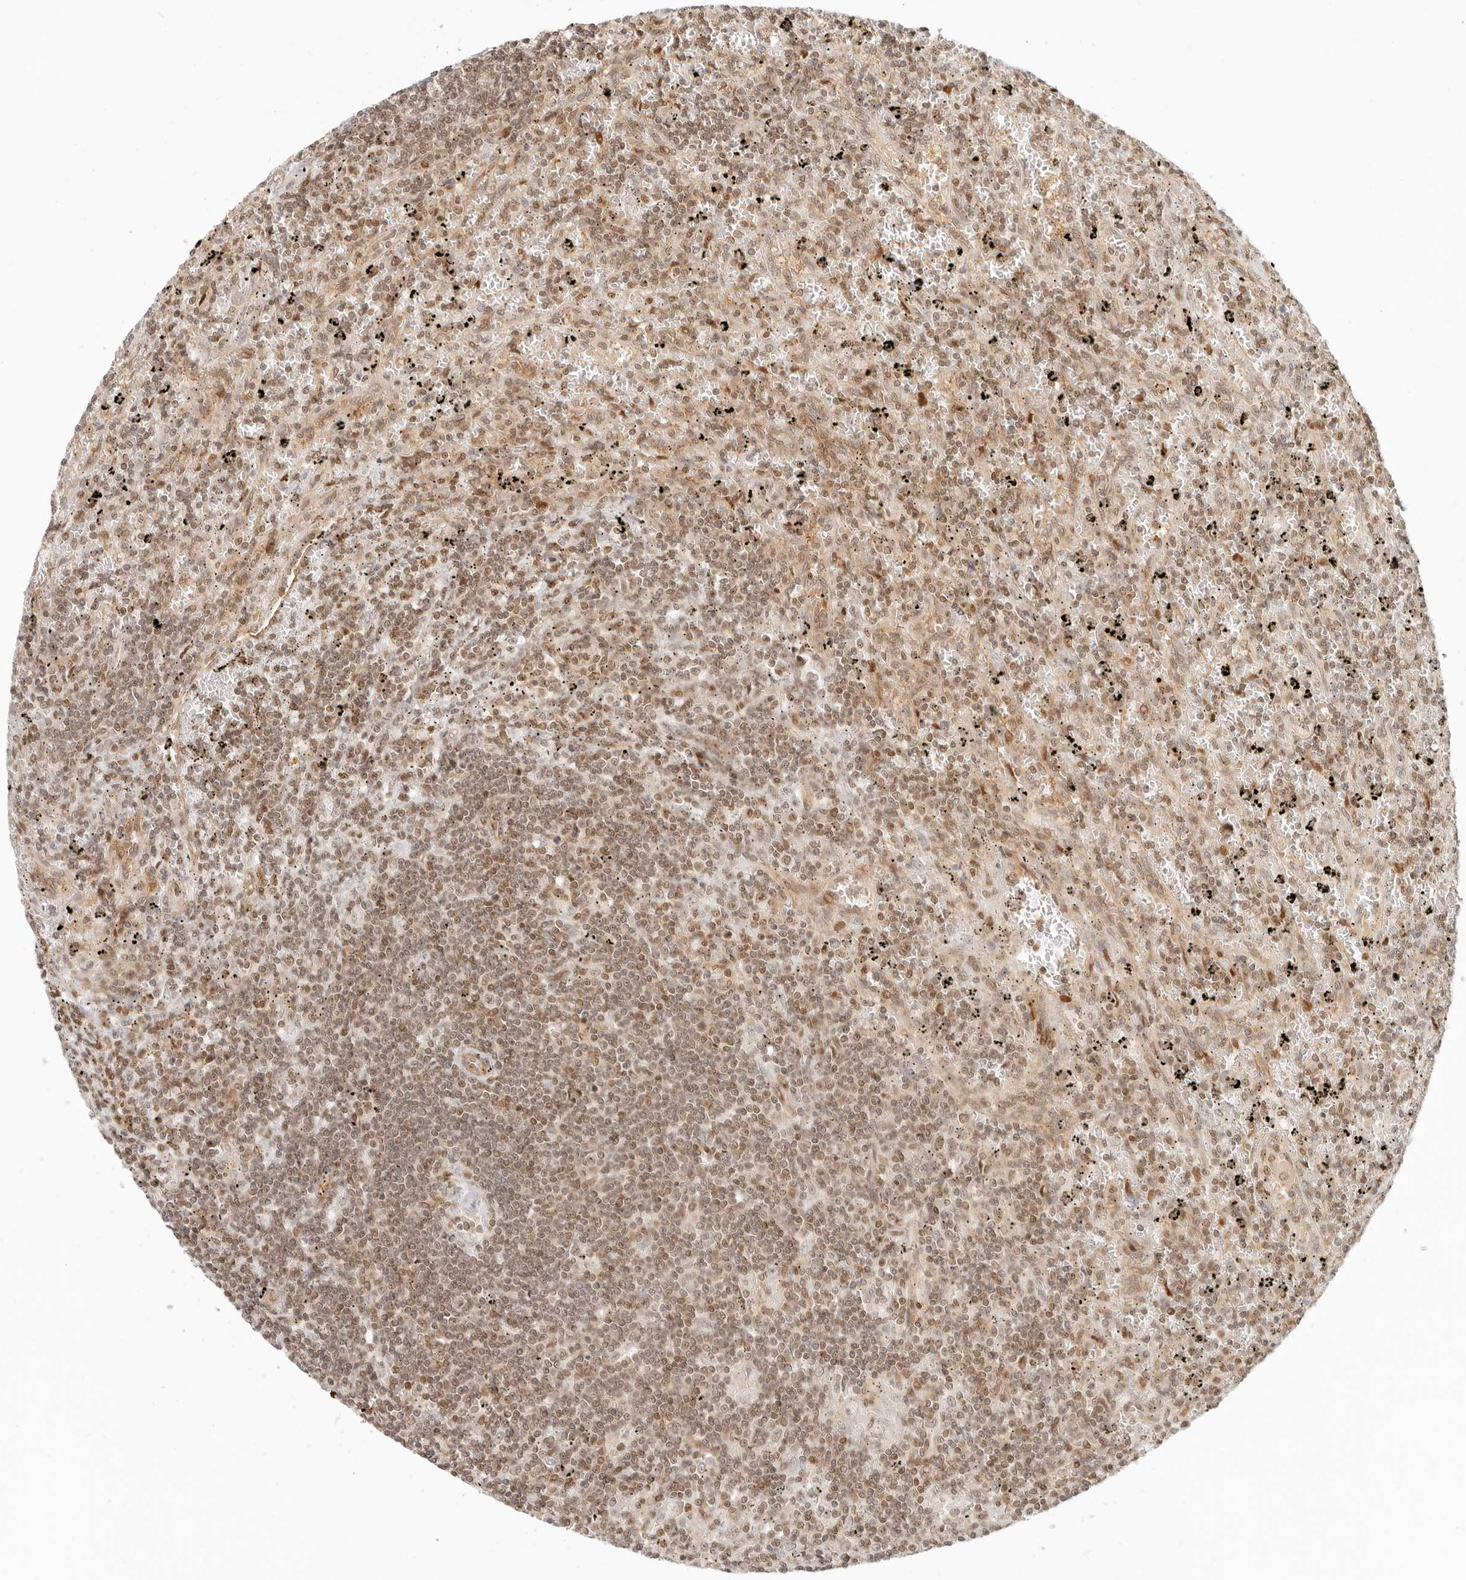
{"staining": {"intensity": "moderate", "quantity": ">75%", "location": "nuclear"}, "tissue": "lymphoma", "cell_type": "Tumor cells", "image_type": "cancer", "snomed": [{"axis": "morphology", "description": "Malignant lymphoma, non-Hodgkin's type, Low grade"}, {"axis": "topography", "description": "Spleen"}], "caption": "Human lymphoma stained with a protein marker reveals moderate staining in tumor cells.", "gene": "BAP1", "patient": {"sex": "male", "age": 76}}